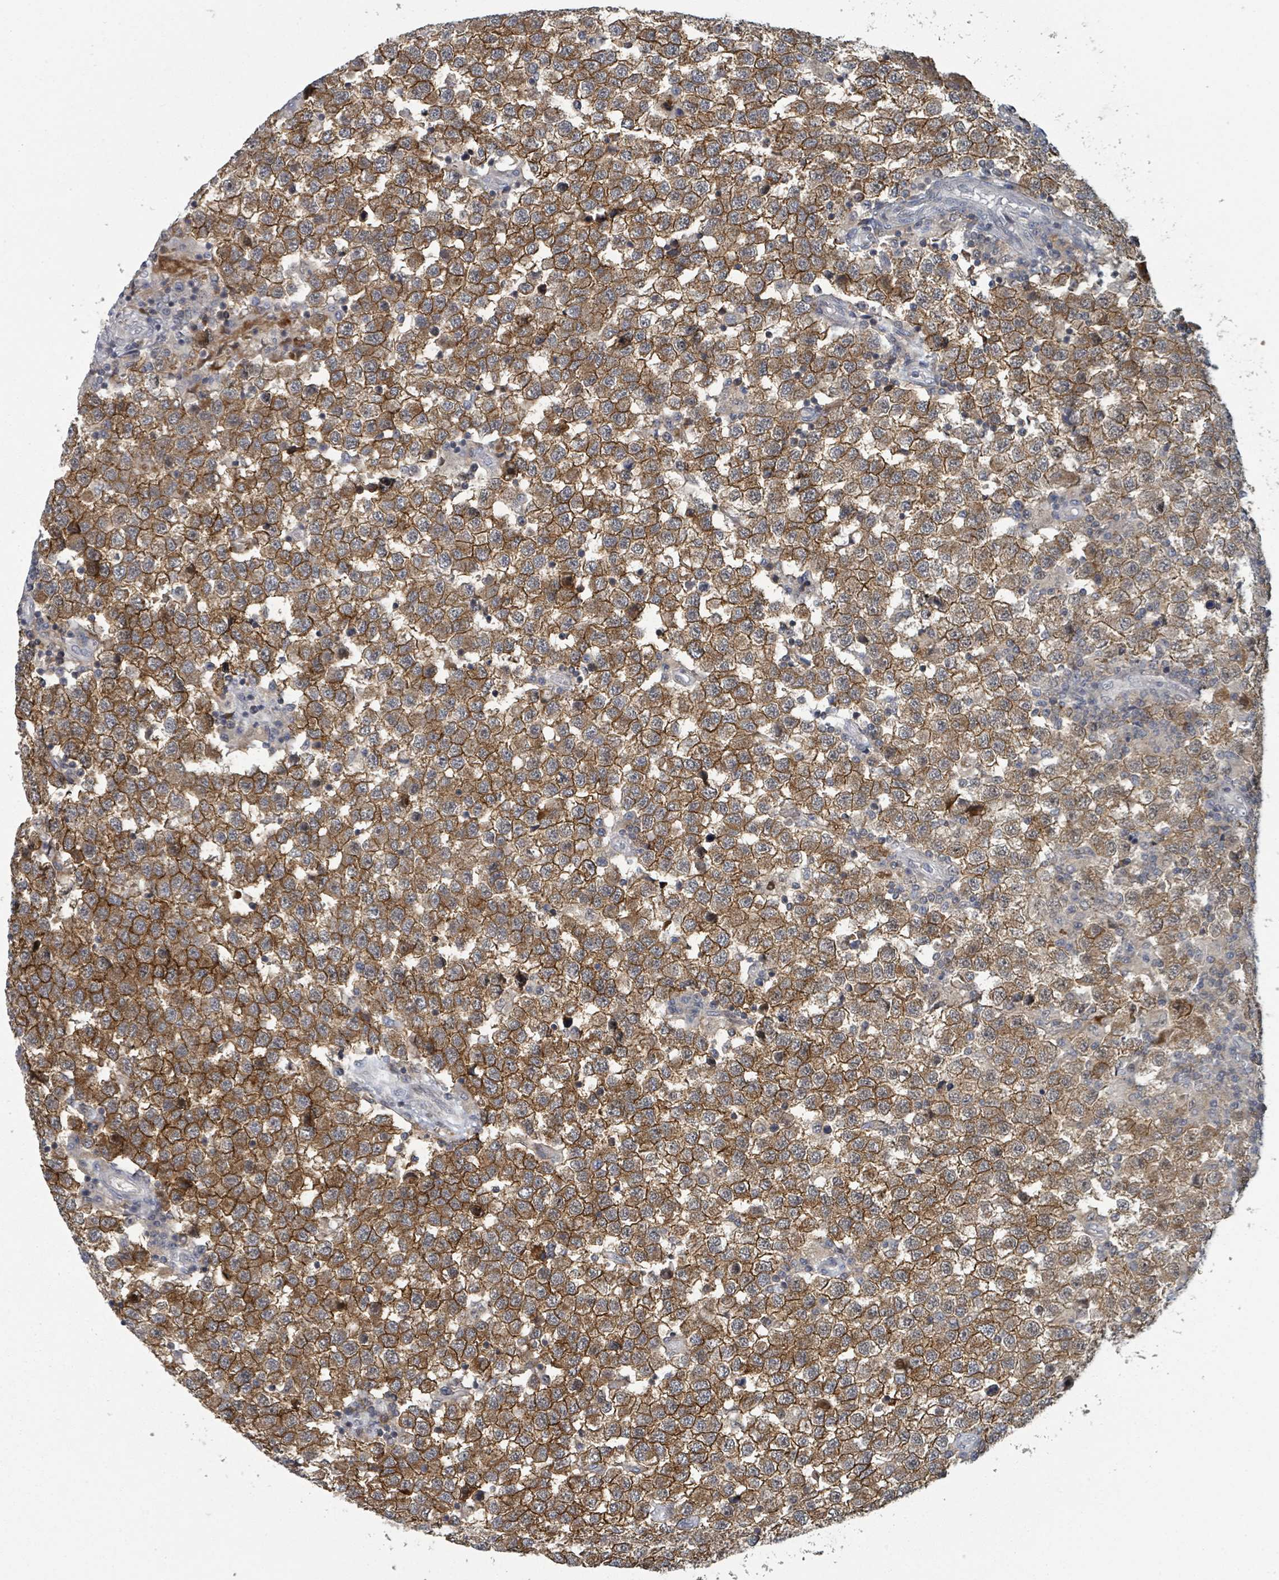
{"staining": {"intensity": "strong", "quantity": ">75%", "location": "cytoplasmic/membranous,nuclear"}, "tissue": "testis cancer", "cell_type": "Tumor cells", "image_type": "cancer", "snomed": [{"axis": "morphology", "description": "Seminoma, NOS"}, {"axis": "topography", "description": "Testis"}], "caption": "Testis cancer (seminoma) stained with a protein marker displays strong staining in tumor cells.", "gene": "GTF3C1", "patient": {"sex": "male", "age": 34}}